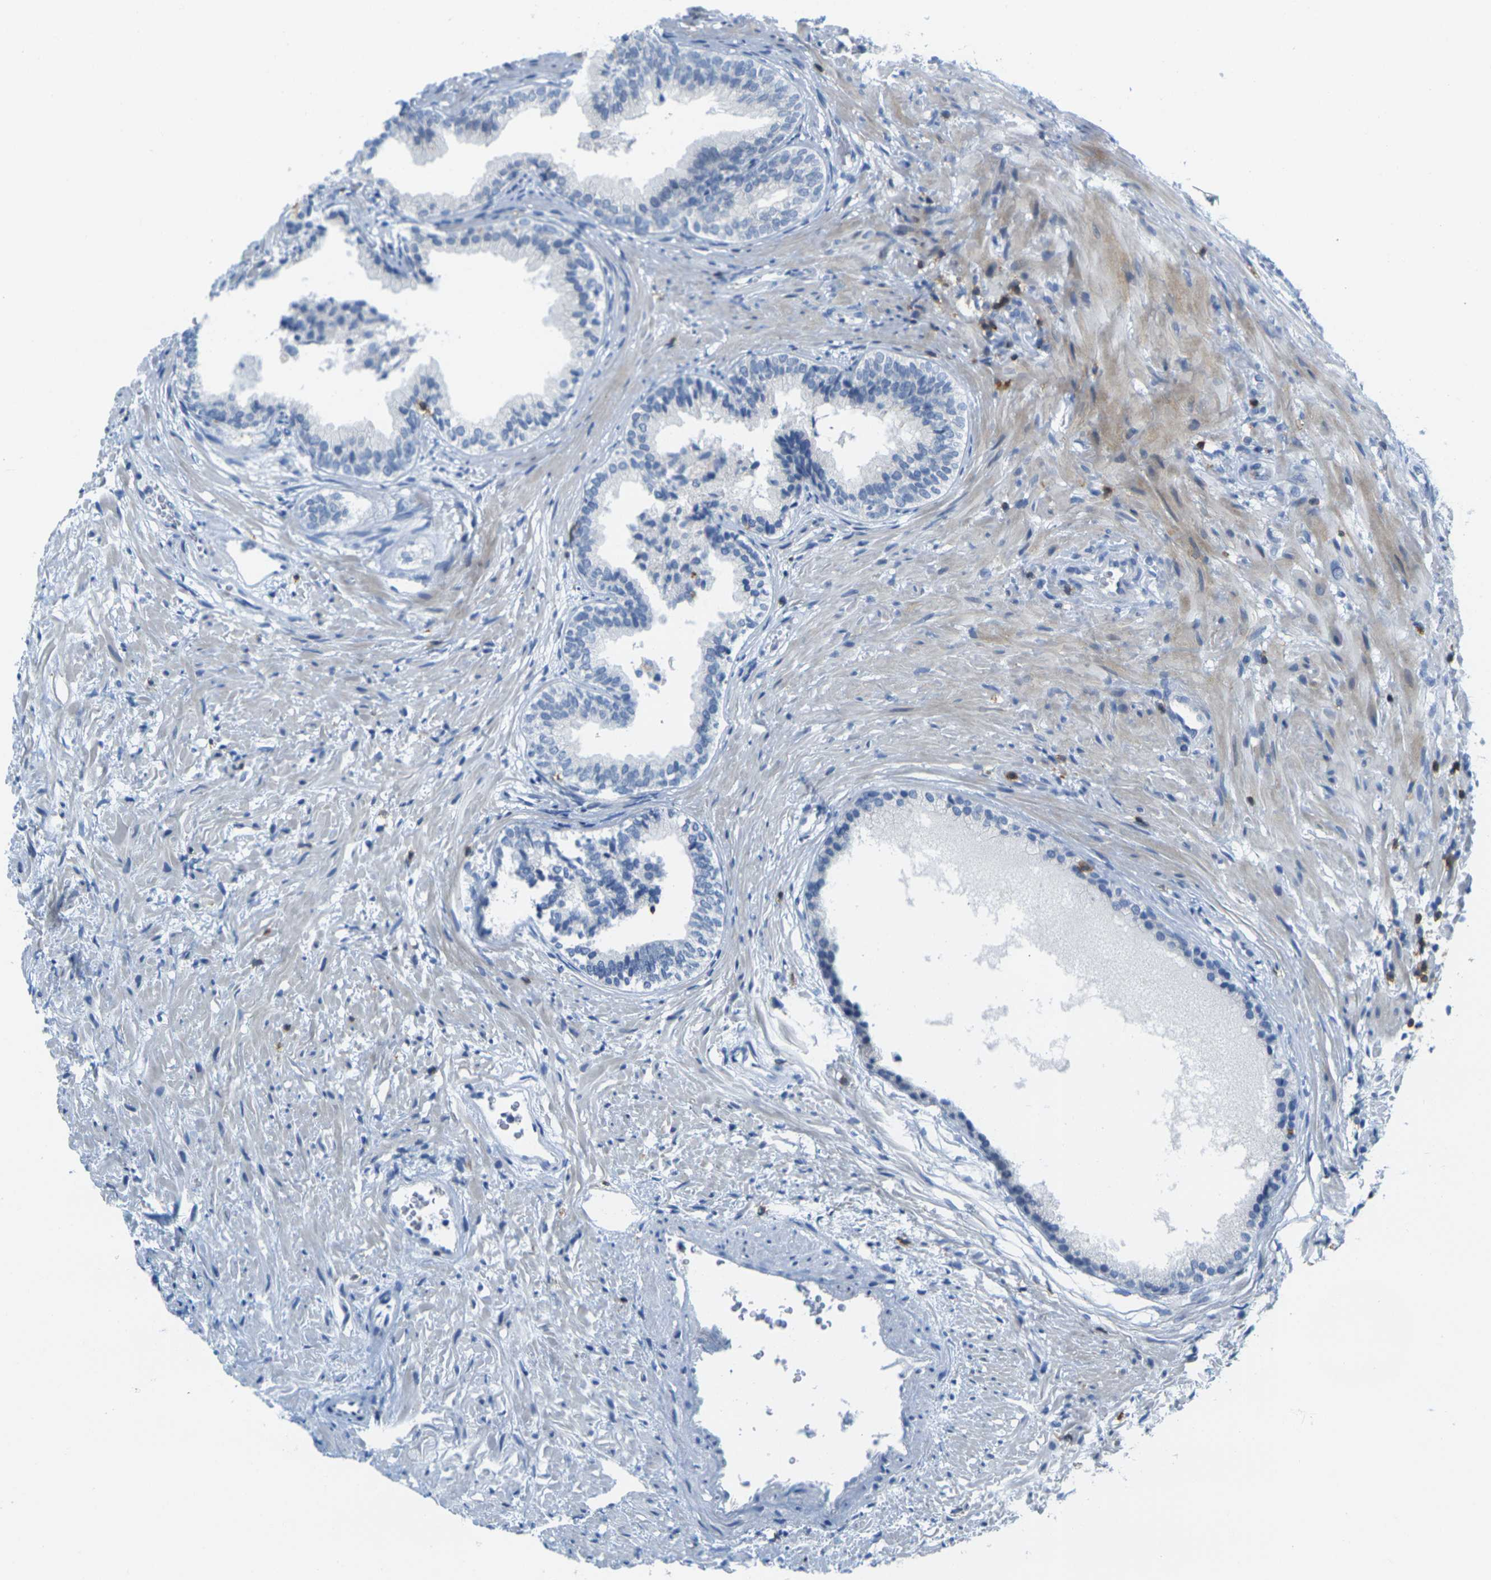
{"staining": {"intensity": "negative", "quantity": "none", "location": "none"}, "tissue": "prostate", "cell_type": "Glandular cells", "image_type": "normal", "snomed": [{"axis": "morphology", "description": "Normal tissue, NOS"}, {"axis": "topography", "description": "Prostate"}], "caption": "Immunohistochemistry (IHC) of unremarkable human prostate shows no expression in glandular cells.", "gene": "CD3D", "patient": {"sex": "male", "age": 76}}